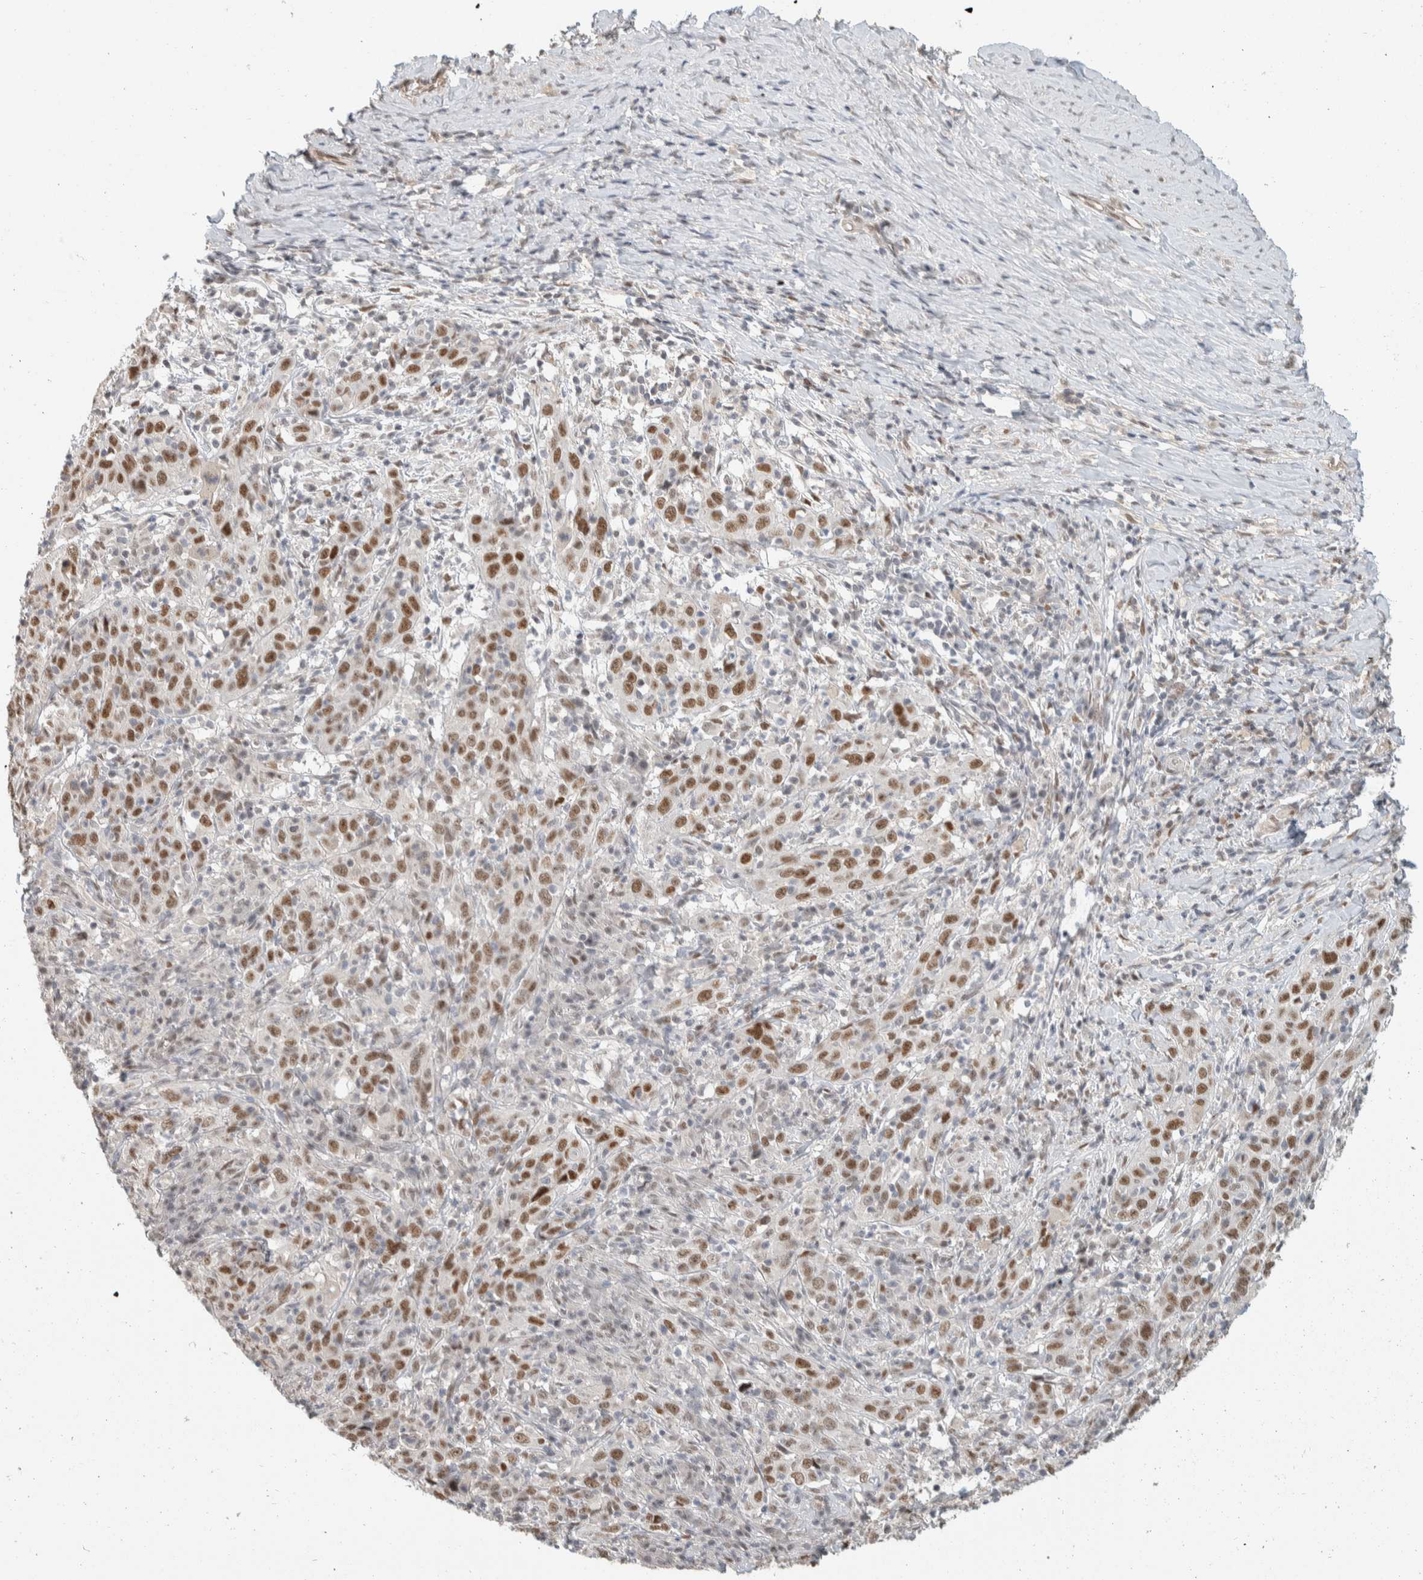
{"staining": {"intensity": "moderate", "quantity": ">75%", "location": "nuclear"}, "tissue": "cervical cancer", "cell_type": "Tumor cells", "image_type": "cancer", "snomed": [{"axis": "morphology", "description": "Squamous cell carcinoma, NOS"}, {"axis": "topography", "description": "Cervix"}], "caption": "Immunohistochemical staining of human squamous cell carcinoma (cervical) displays moderate nuclear protein staining in about >75% of tumor cells. Using DAB (3,3'-diaminobenzidine) (brown) and hematoxylin (blue) stains, captured at high magnification using brightfield microscopy.", "gene": "PUS7", "patient": {"sex": "female", "age": 46}}